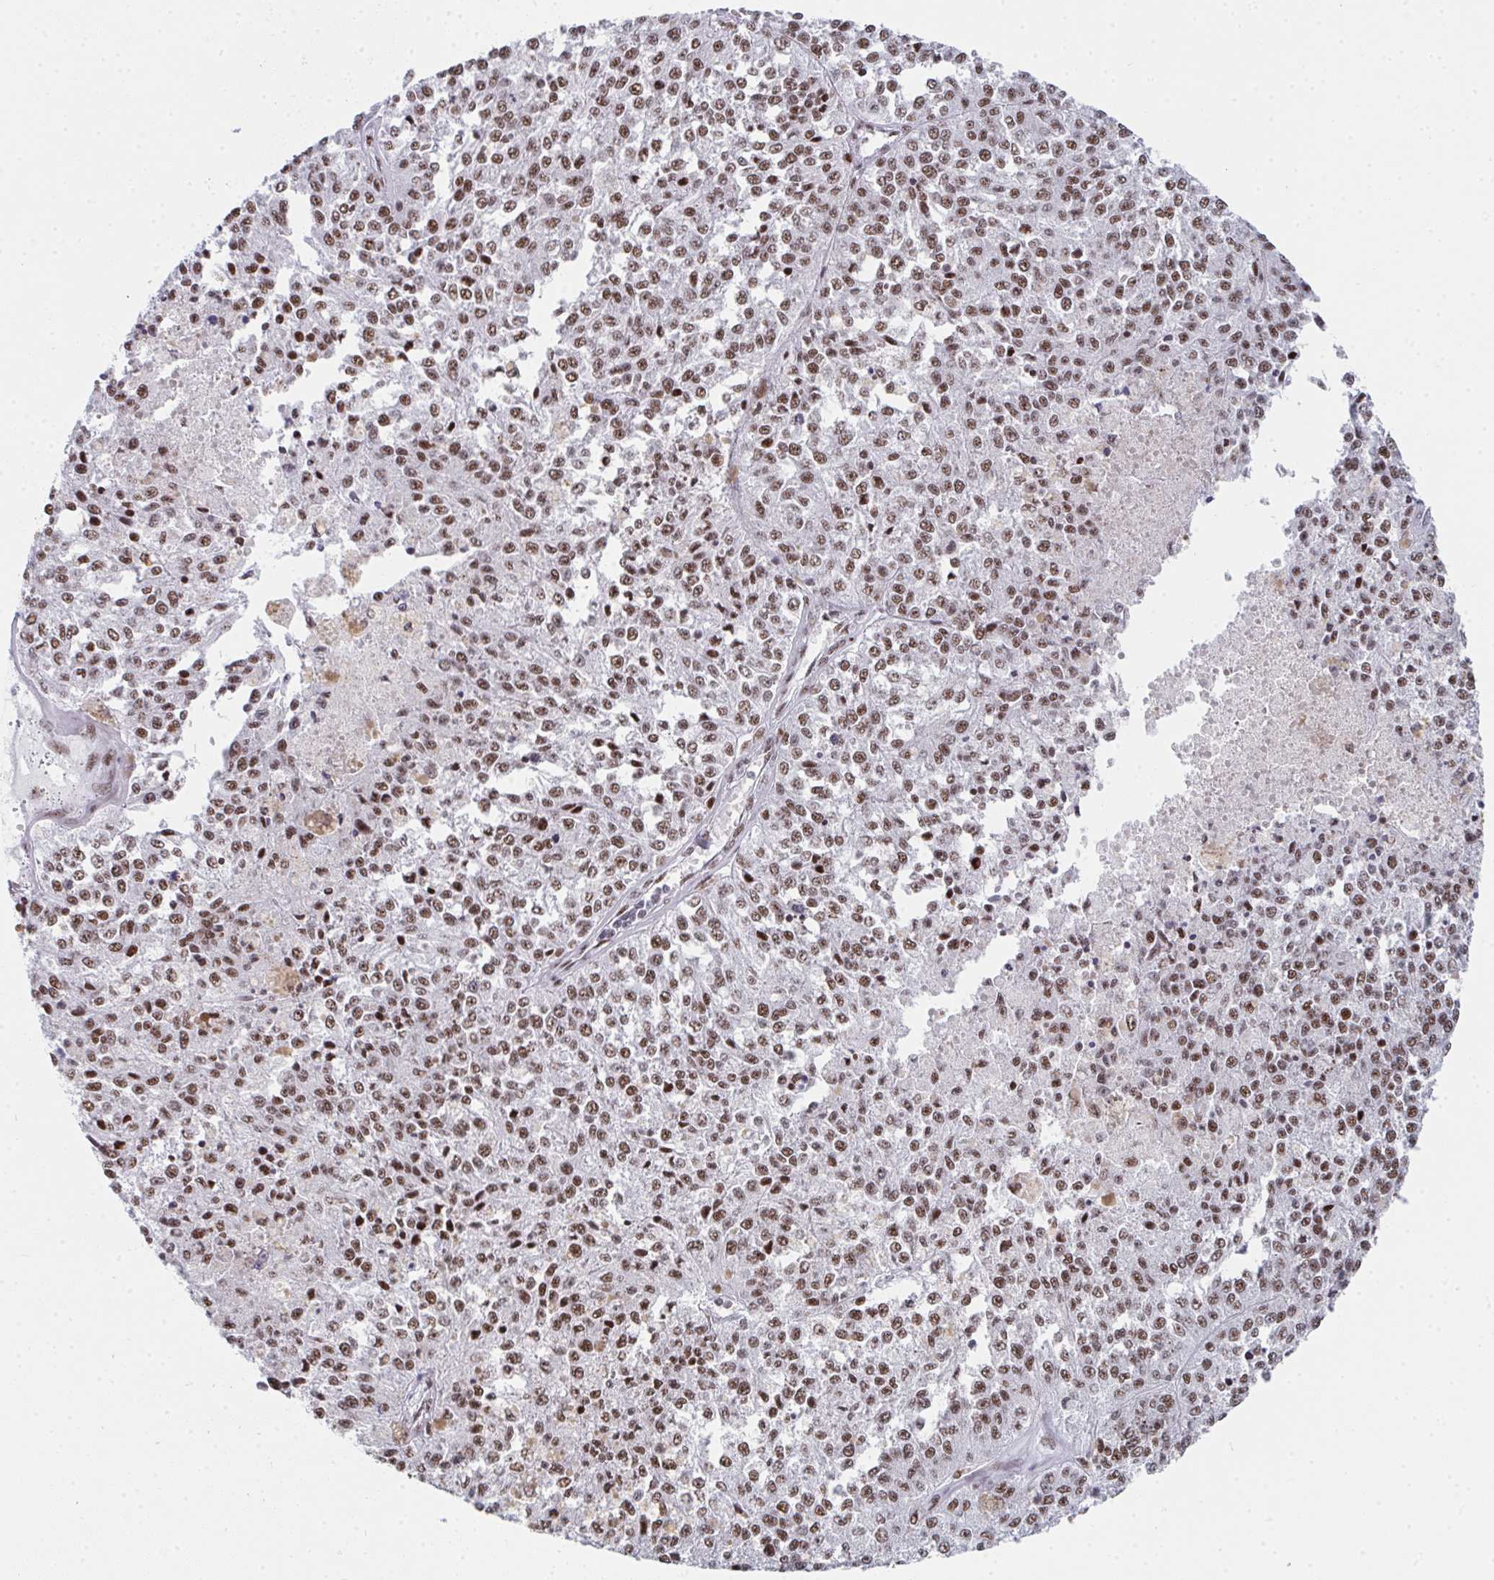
{"staining": {"intensity": "moderate", "quantity": ">75%", "location": "nuclear"}, "tissue": "melanoma", "cell_type": "Tumor cells", "image_type": "cancer", "snomed": [{"axis": "morphology", "description": "Malignant melanoma, Metastatic site"}, {"axis": "topography", "description": "Lymph node"}], "caption": "Melanoma stained with a brown dye shows moderate nuclear positive expression in approximately >75% of tumor cells.", "gene": "SNRNP70", "patient": {"sex": "female", "age": 64}}